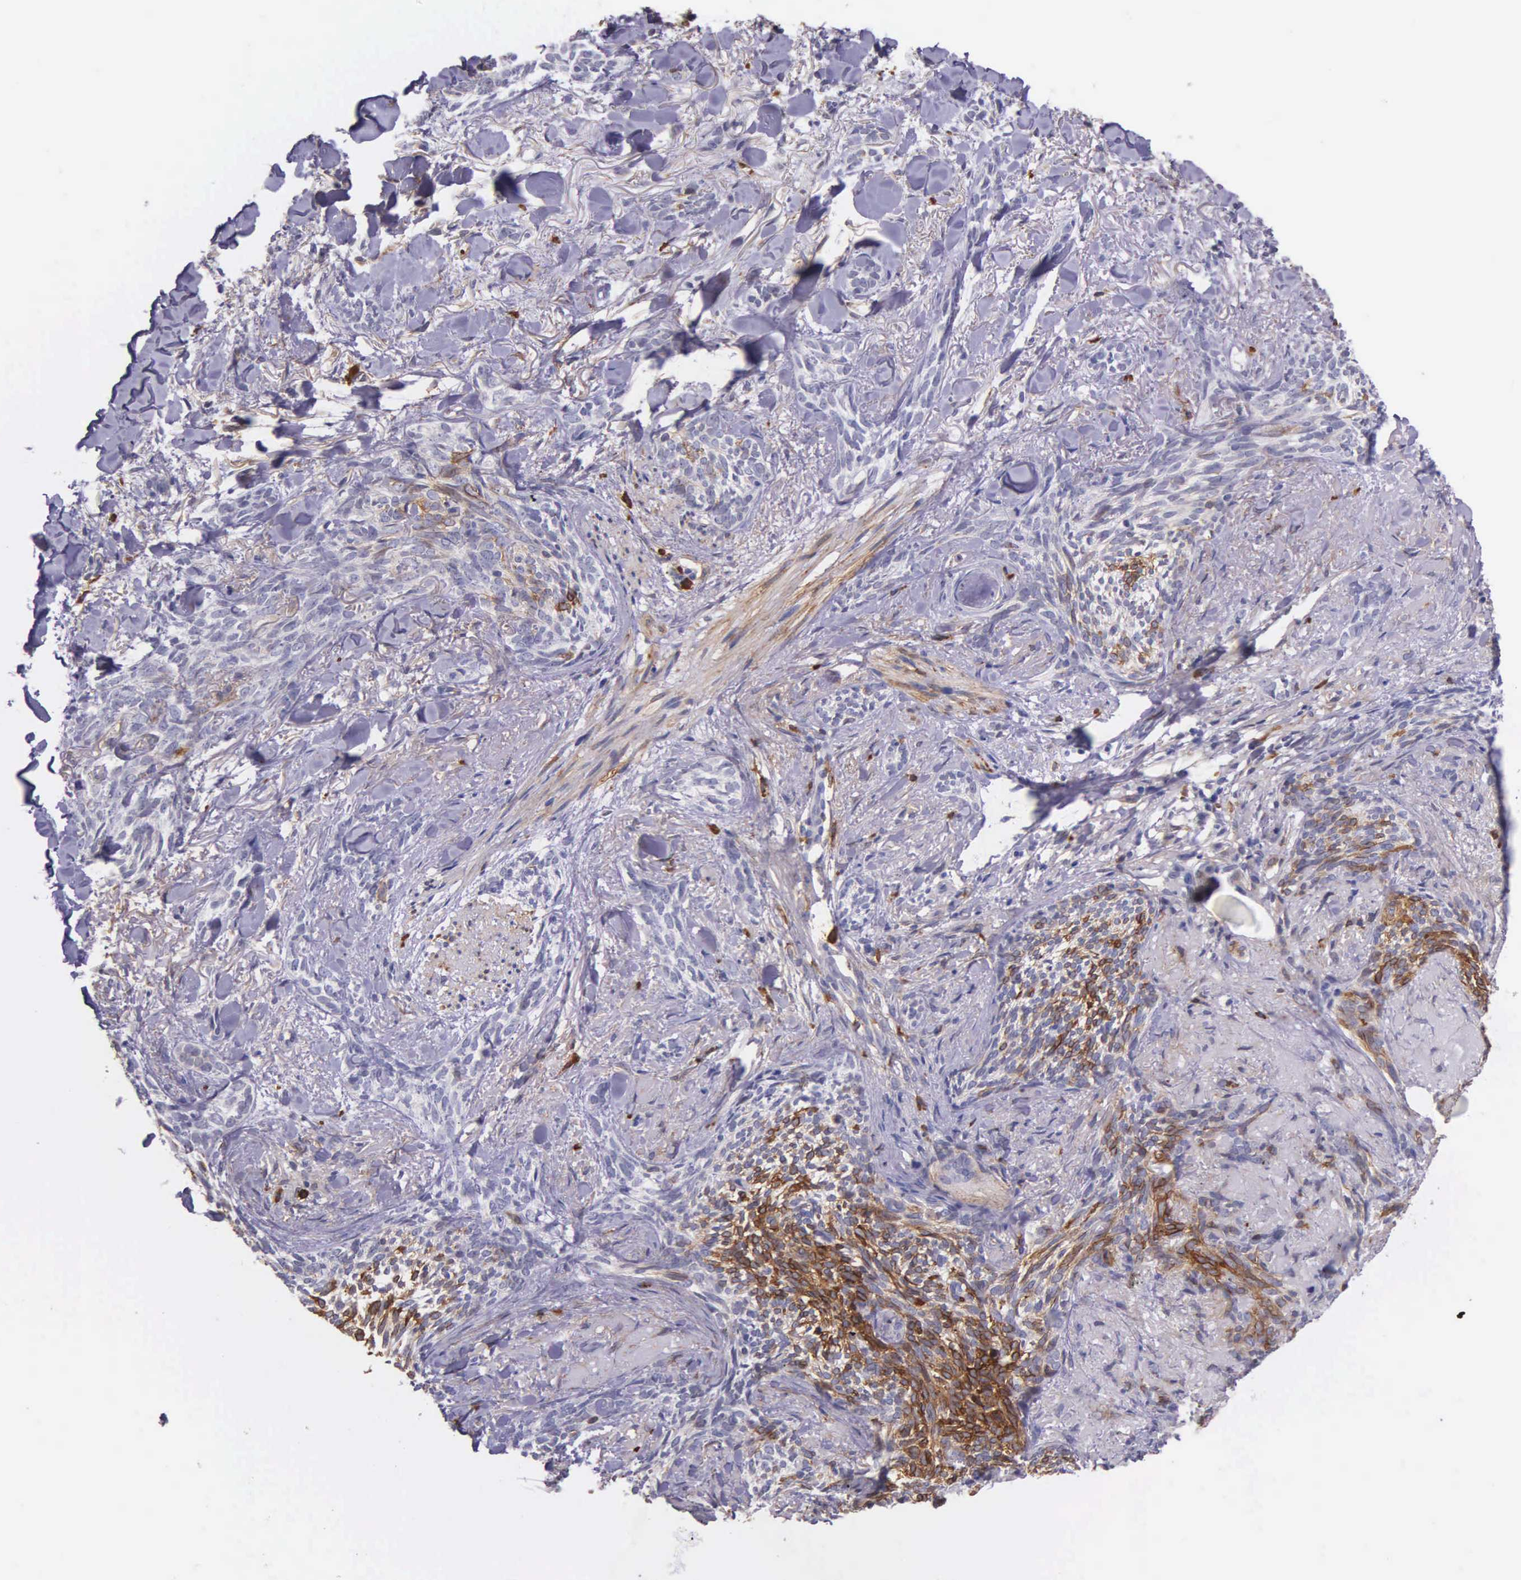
{"staining": {"intensity": "moderate", "quantity": "25%-75%", "location": "cytoplasmic/membranous"}, "tissue": "skin cancer", "cell_type": "Tumor cells", "image_type": "cancer", "snomed": [{"axis": "morphology", "description": "Basal cell carcinoma"}, {"axis": "topography", "description": "Skin"}], "caption": "Human skin cancer (basal cell carcinoma) stained with a brown dye demonstrates moderate cytoplasmic/membranous positive expression in about 25%-75% of tumor cells.", "gene": "AHNAK2", "patient": {"sex": "female", "age": 81}}